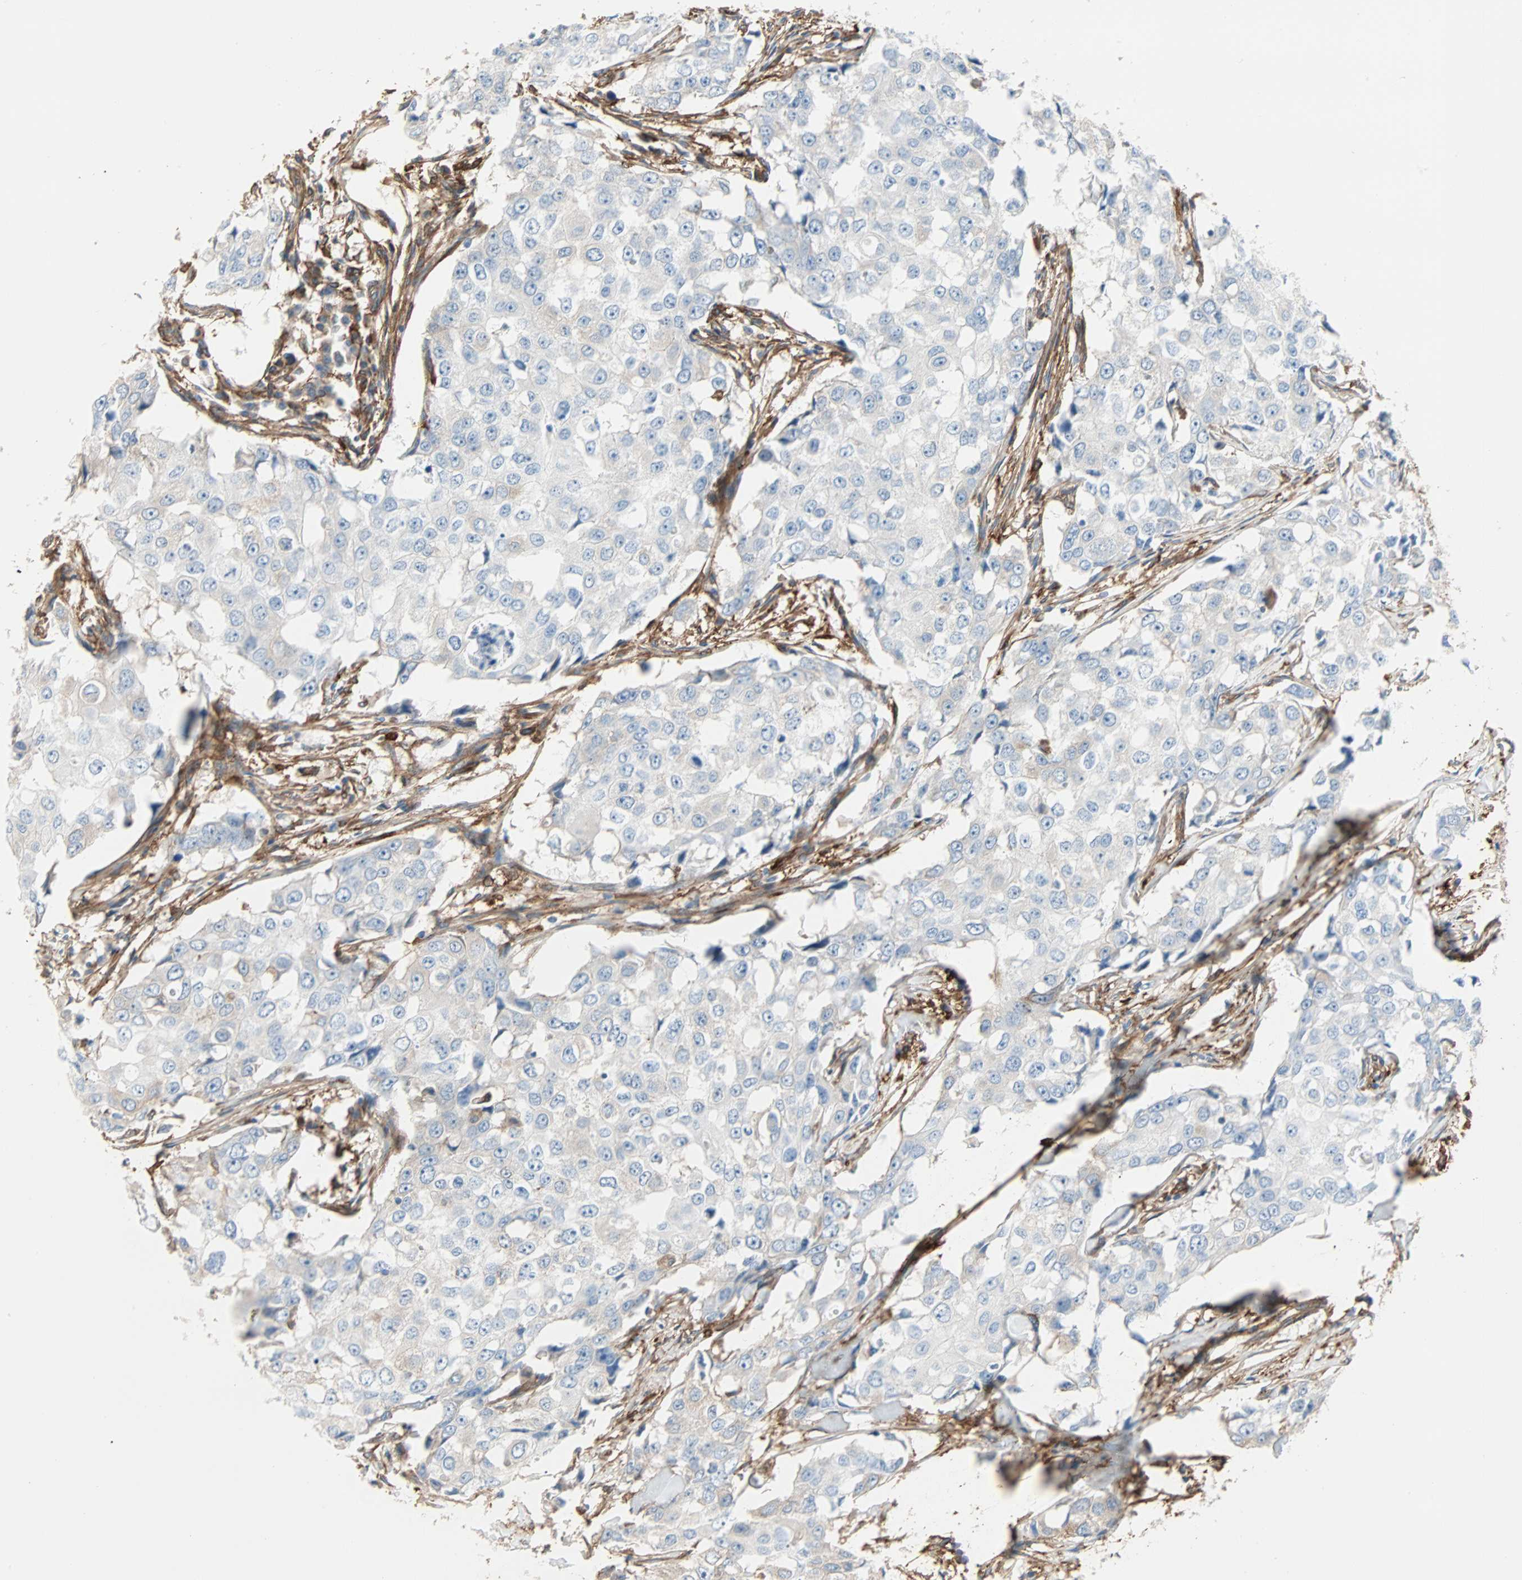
{"staining": {"intensity": "weak", "quantity": "<25%", "location": "cytoplasmic/membranous"}, "tissue": "breast cancer", "cell_type": "Tumor cells", "image_type": "cancer", "snomed": [{"axis": "morphology", "description": "Duct carcinoma"}, {"axis": "topography", "description": "Breast"}], "caption": "This micrograph is of breast infiltrating ductal carcinoma stained with IHC to label a protein in brown with the nuclei are counter-stained blue. There is no expression in tumor cells.", "gene": "EPB41L2", "patient": {"sex": "female", "age": 27}}